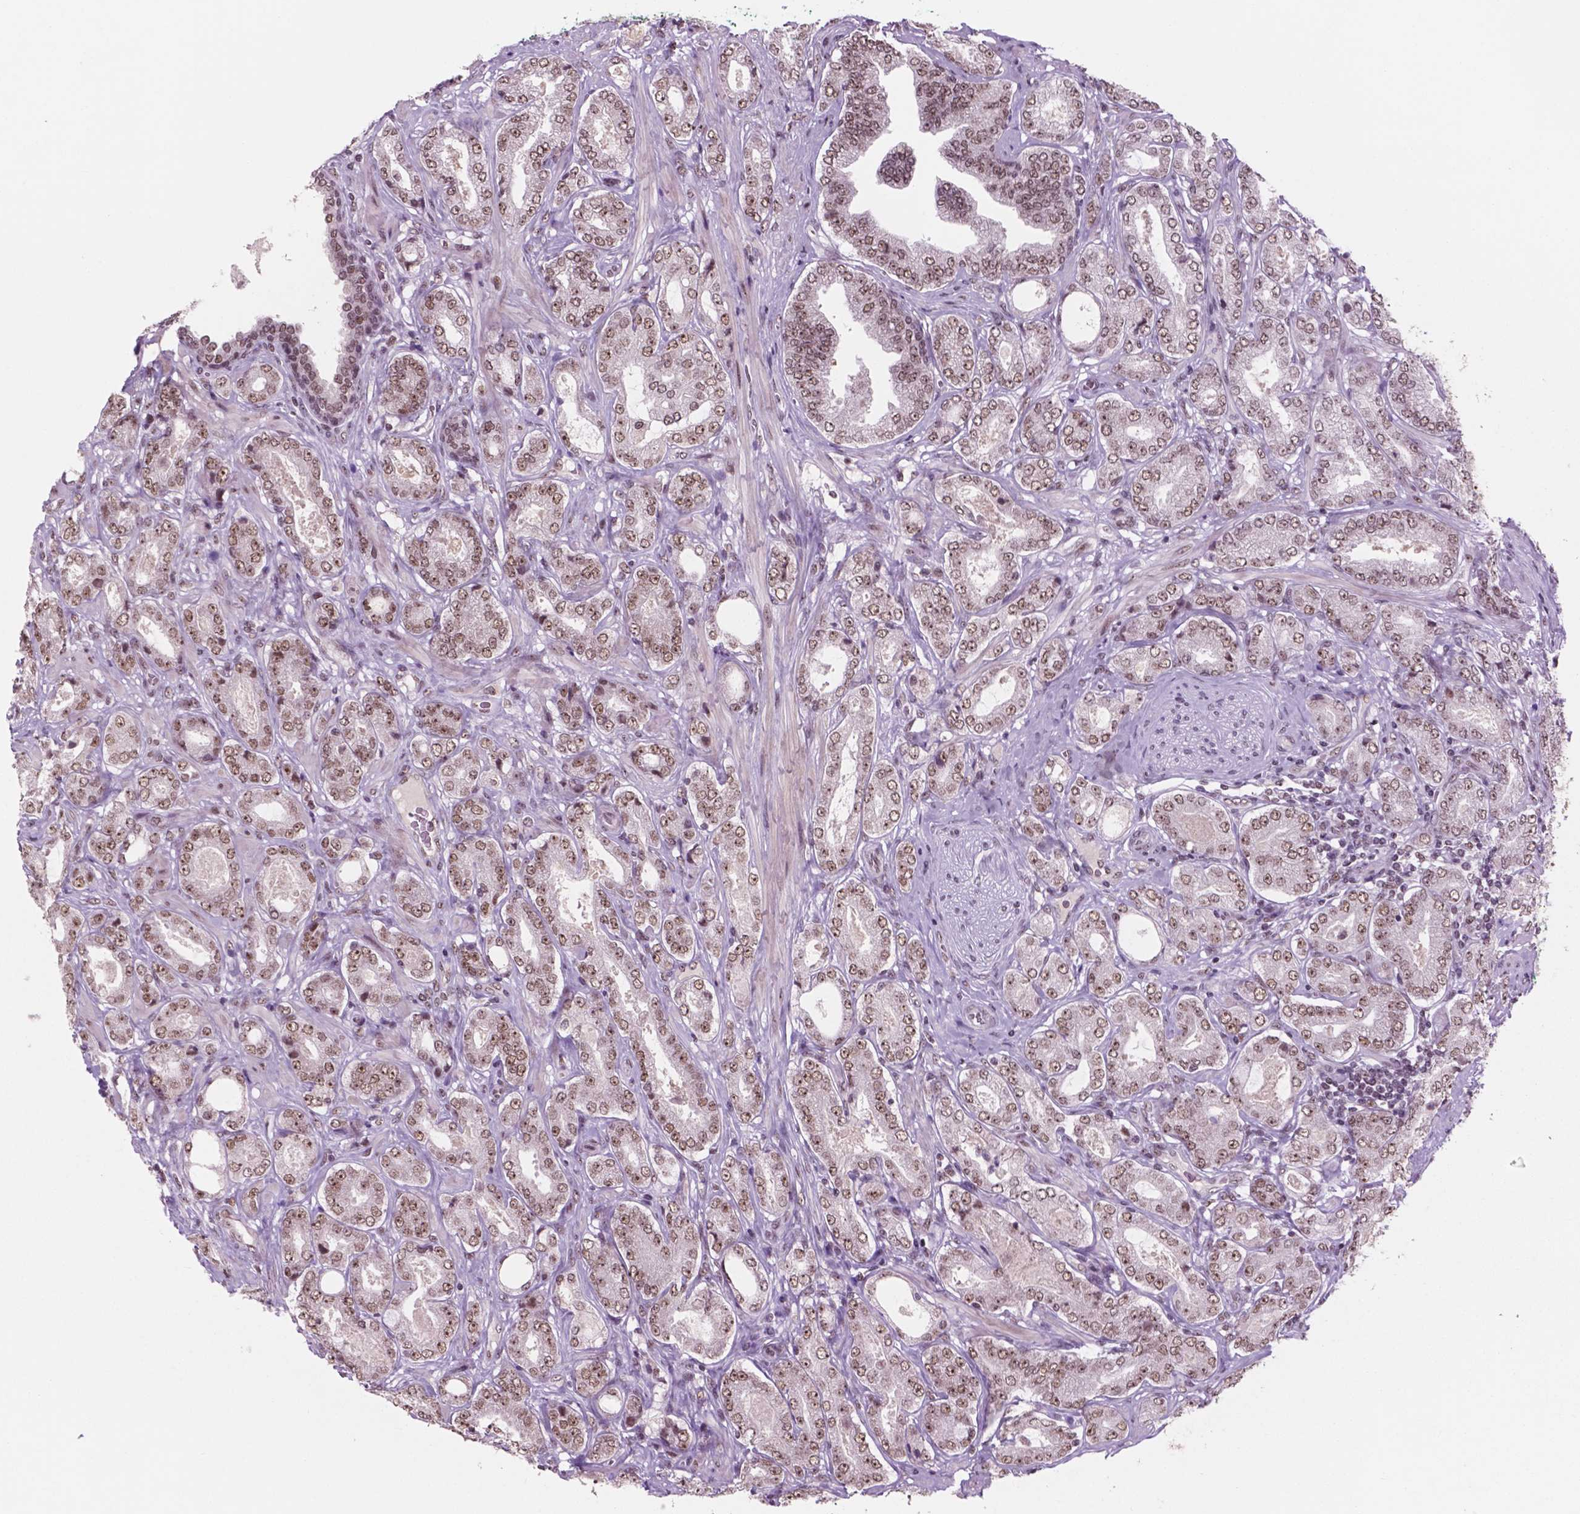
{"staining": {"intensity": "moderate", "quantity": ">75%", "location": "nuclear"}, "tissue": "prostate cancer", "cell_type": "Tumor cells", "image_type": "cancer", "snomed": [{"axis": "morphology", "description": "Adenocarcinoma, NOS"}, {"axis": "topography", "description": "Prostate"}], "caption": "Immunohistochemistry image of human prostate cancer stained for a protein (brown), which reveals medium levels of moderate nuclear expression in approximately >75% of tumor cells.", "gene": "POLR2E", "patient": {"sex": "male", "age": 64}}